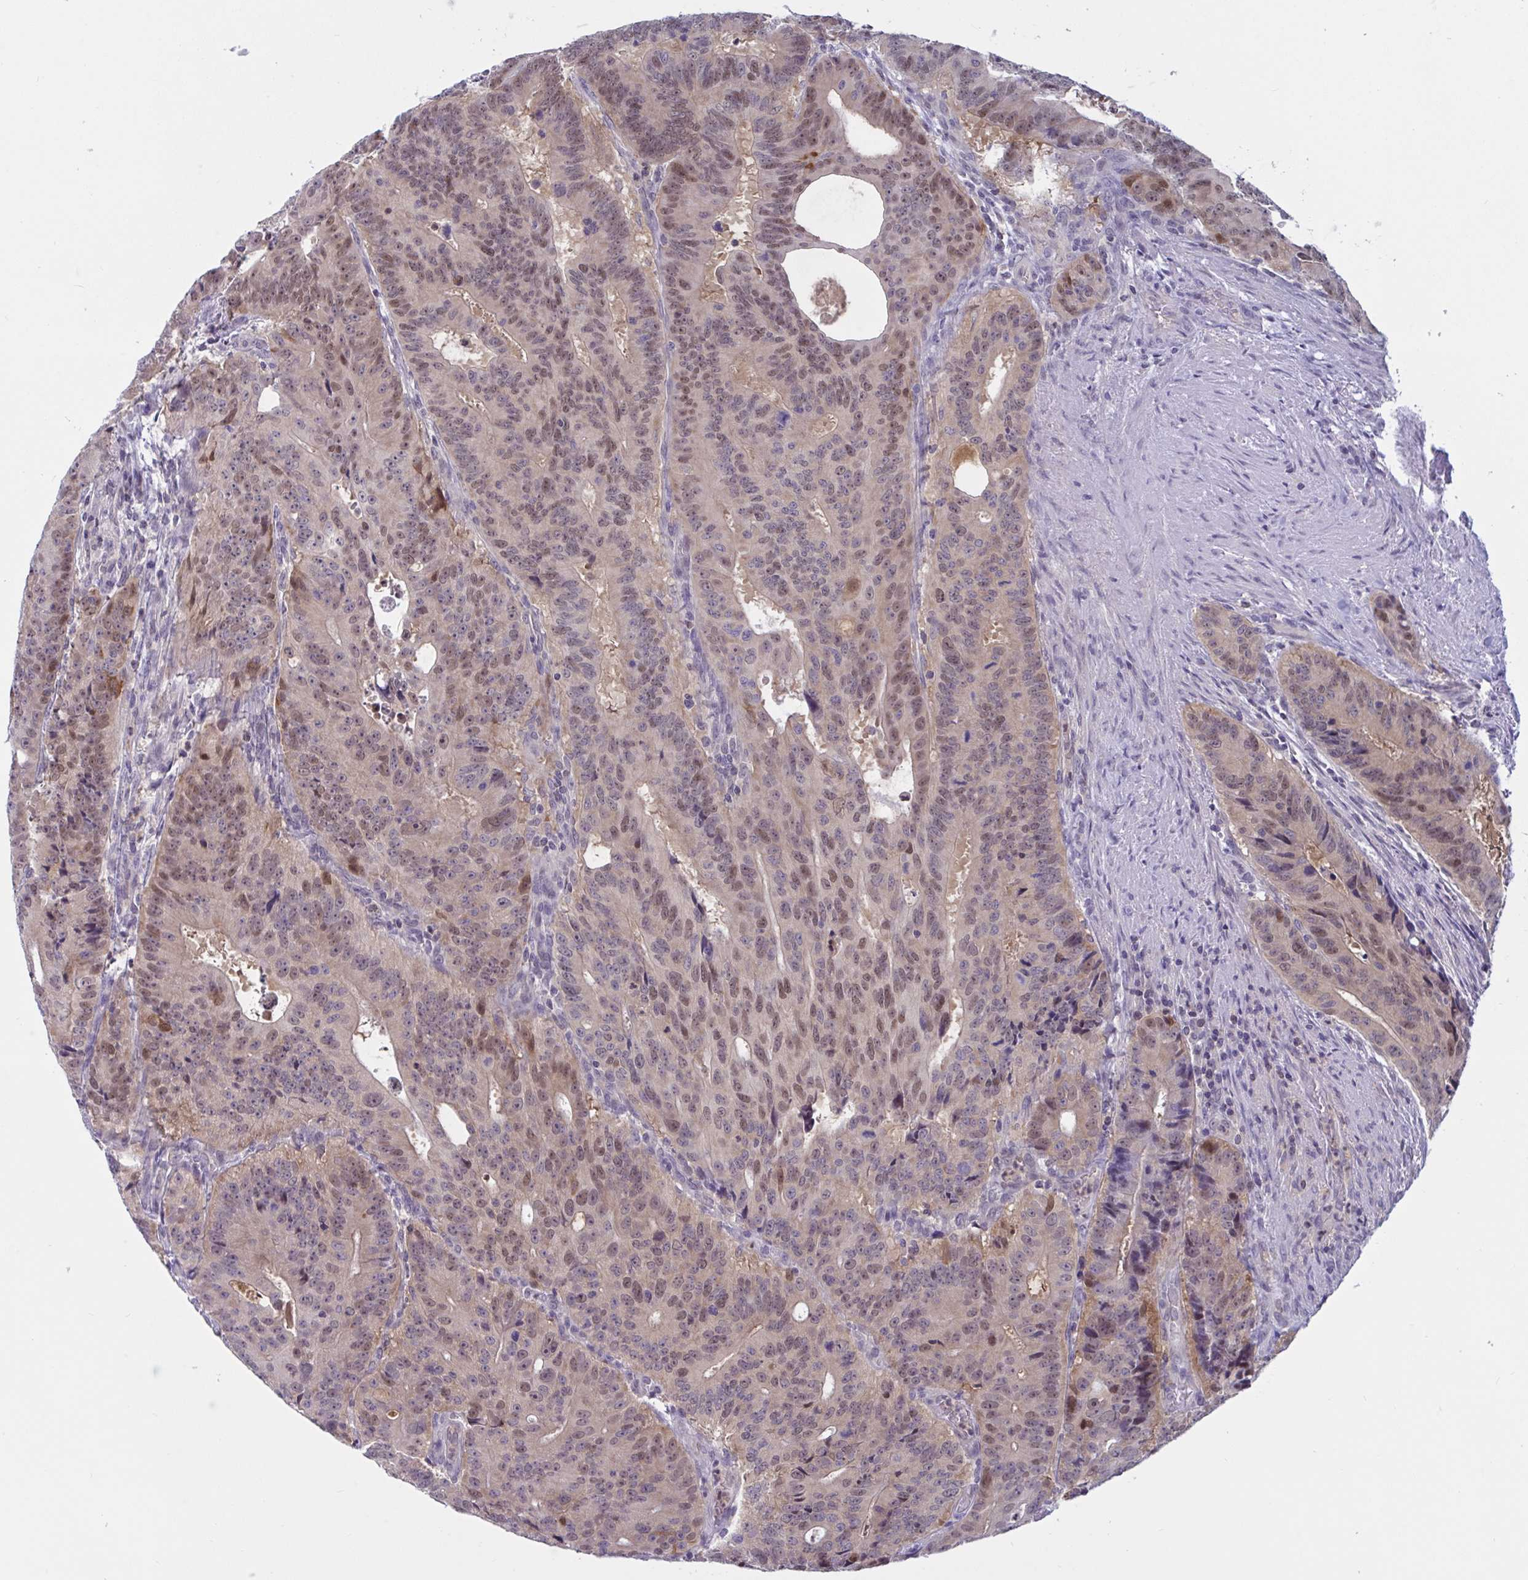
{"staining": {"intensity": "moderate", "quantity": "25%-75%", "location": "cytoplasmic/membranous,nuclear"}, "tissue": "colorectal cancer", "cell_type": "Tumor cells", "image_type": "cancer", "snomed": [{"axis": "morphology", "description": "Adenocarcinoma, NOS"}, {"axis": "topography", "description": "Colon"}], "caption": "Immunohistochemistry (IHC) of colorectal cancer shows medium levels of moderate cytoplasmic/membranous and nuclear staining in approximately 25%-75% of tumor cells.", "gene": "TSN", "patient": {"sex": "male", "age": 62}}